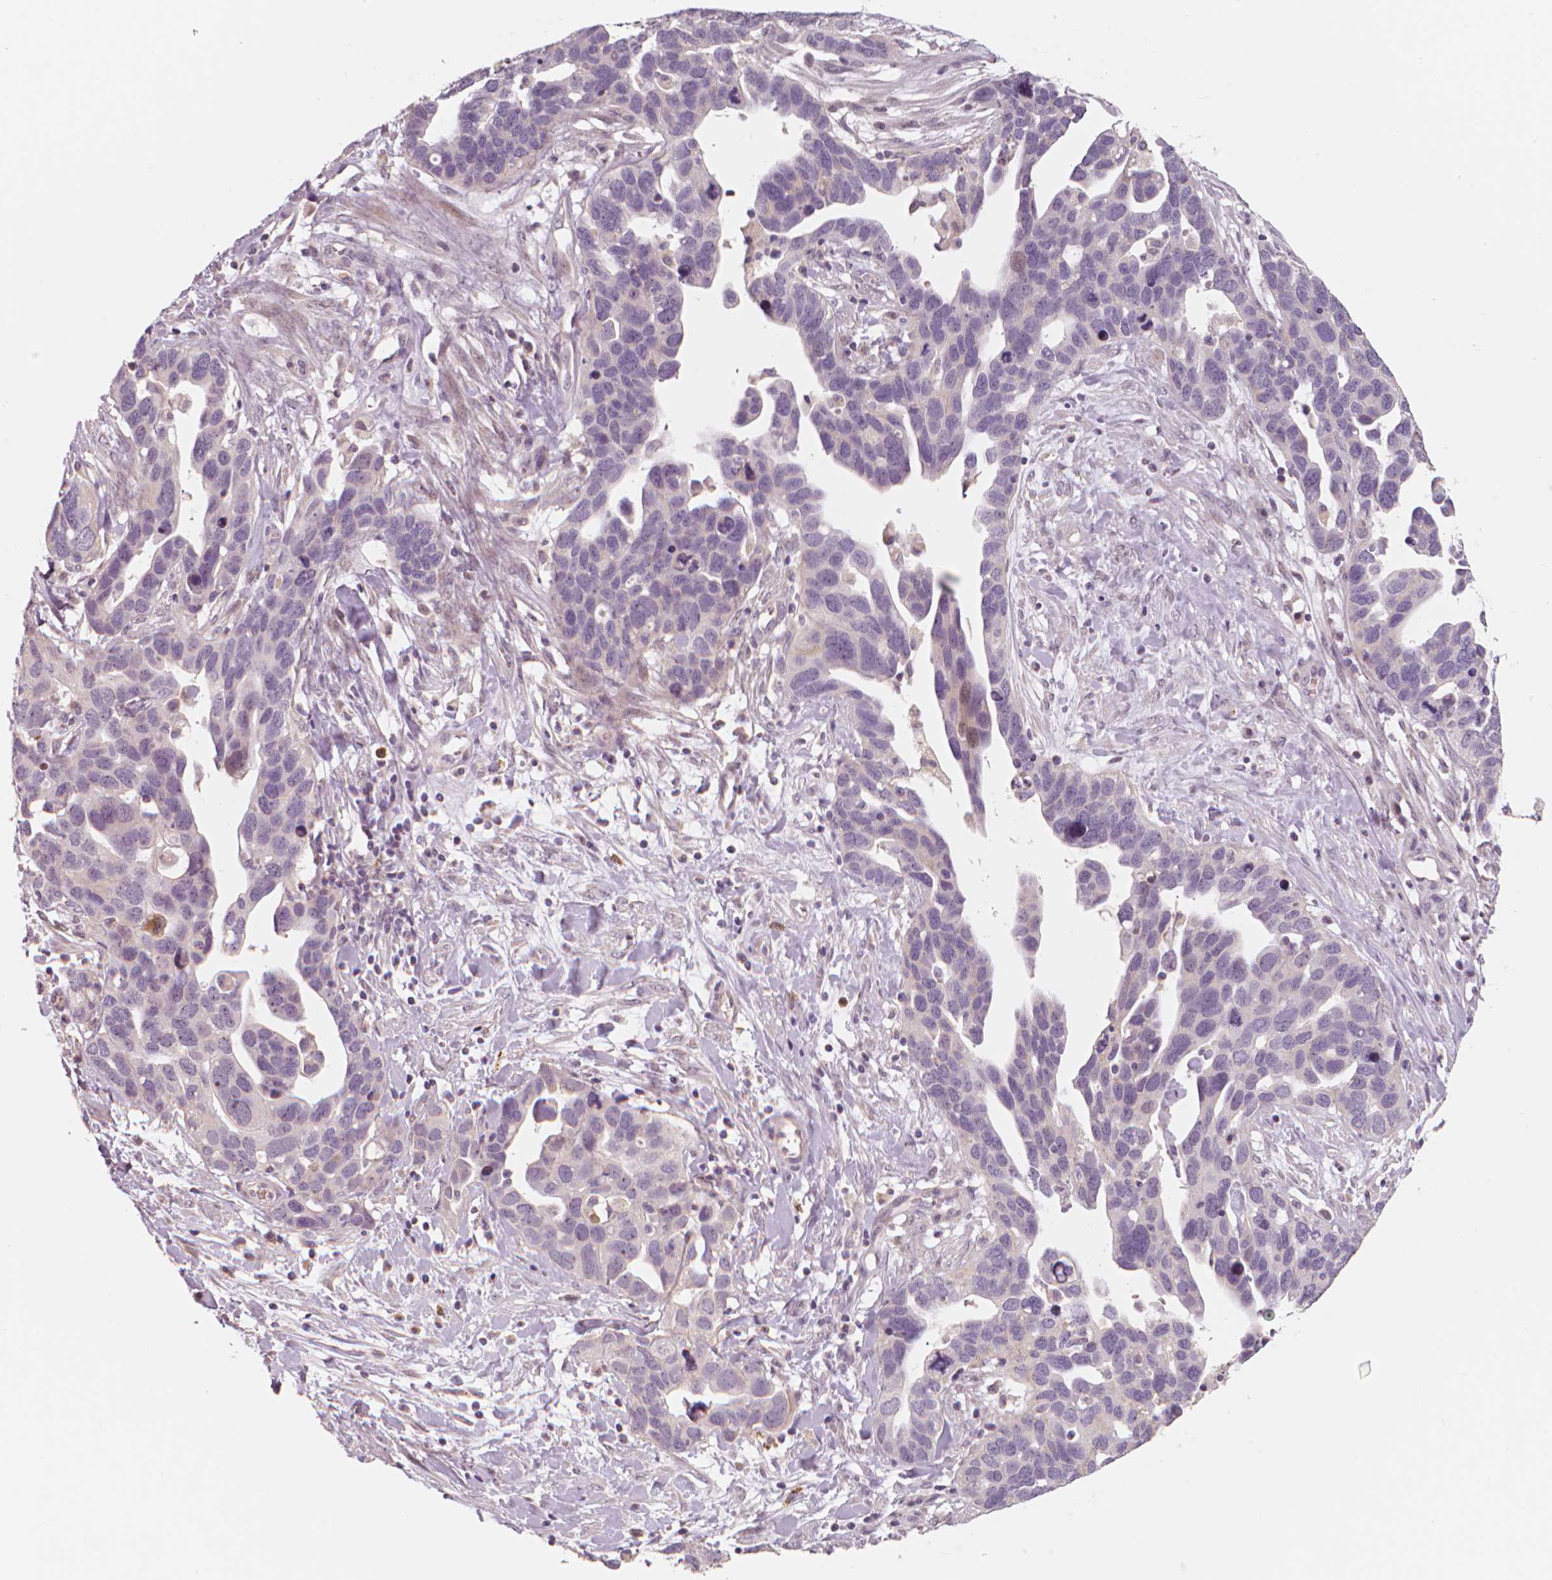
{"staining": {"intensity": "negative", "quantity": "none", "location": "none"}, "tissue": "ovarian cancer", "cell_type": "Tumor cells", "image_type": "cancer", "snomed": [{"axis": "morphology", "description": "Cystadenocarcinoma, serous, NOS"}, {"axis": "topography", "description": "Ovary"}], "caption": "High magnification brightfield microscopy of ovarian cancer stained with DAB (3,3'-diaminobenzidine) (brown) and counterstained with hematoxylin (blue): tumor cells show no significant positivity. Brightfield microscopy of immunohistochemistry (IHC) stained with DAB (brown) and hematoxylin (blue), captured at high magnification.", "gene": "RNASE7", "patient": {"sex": "female", "age": 54}}